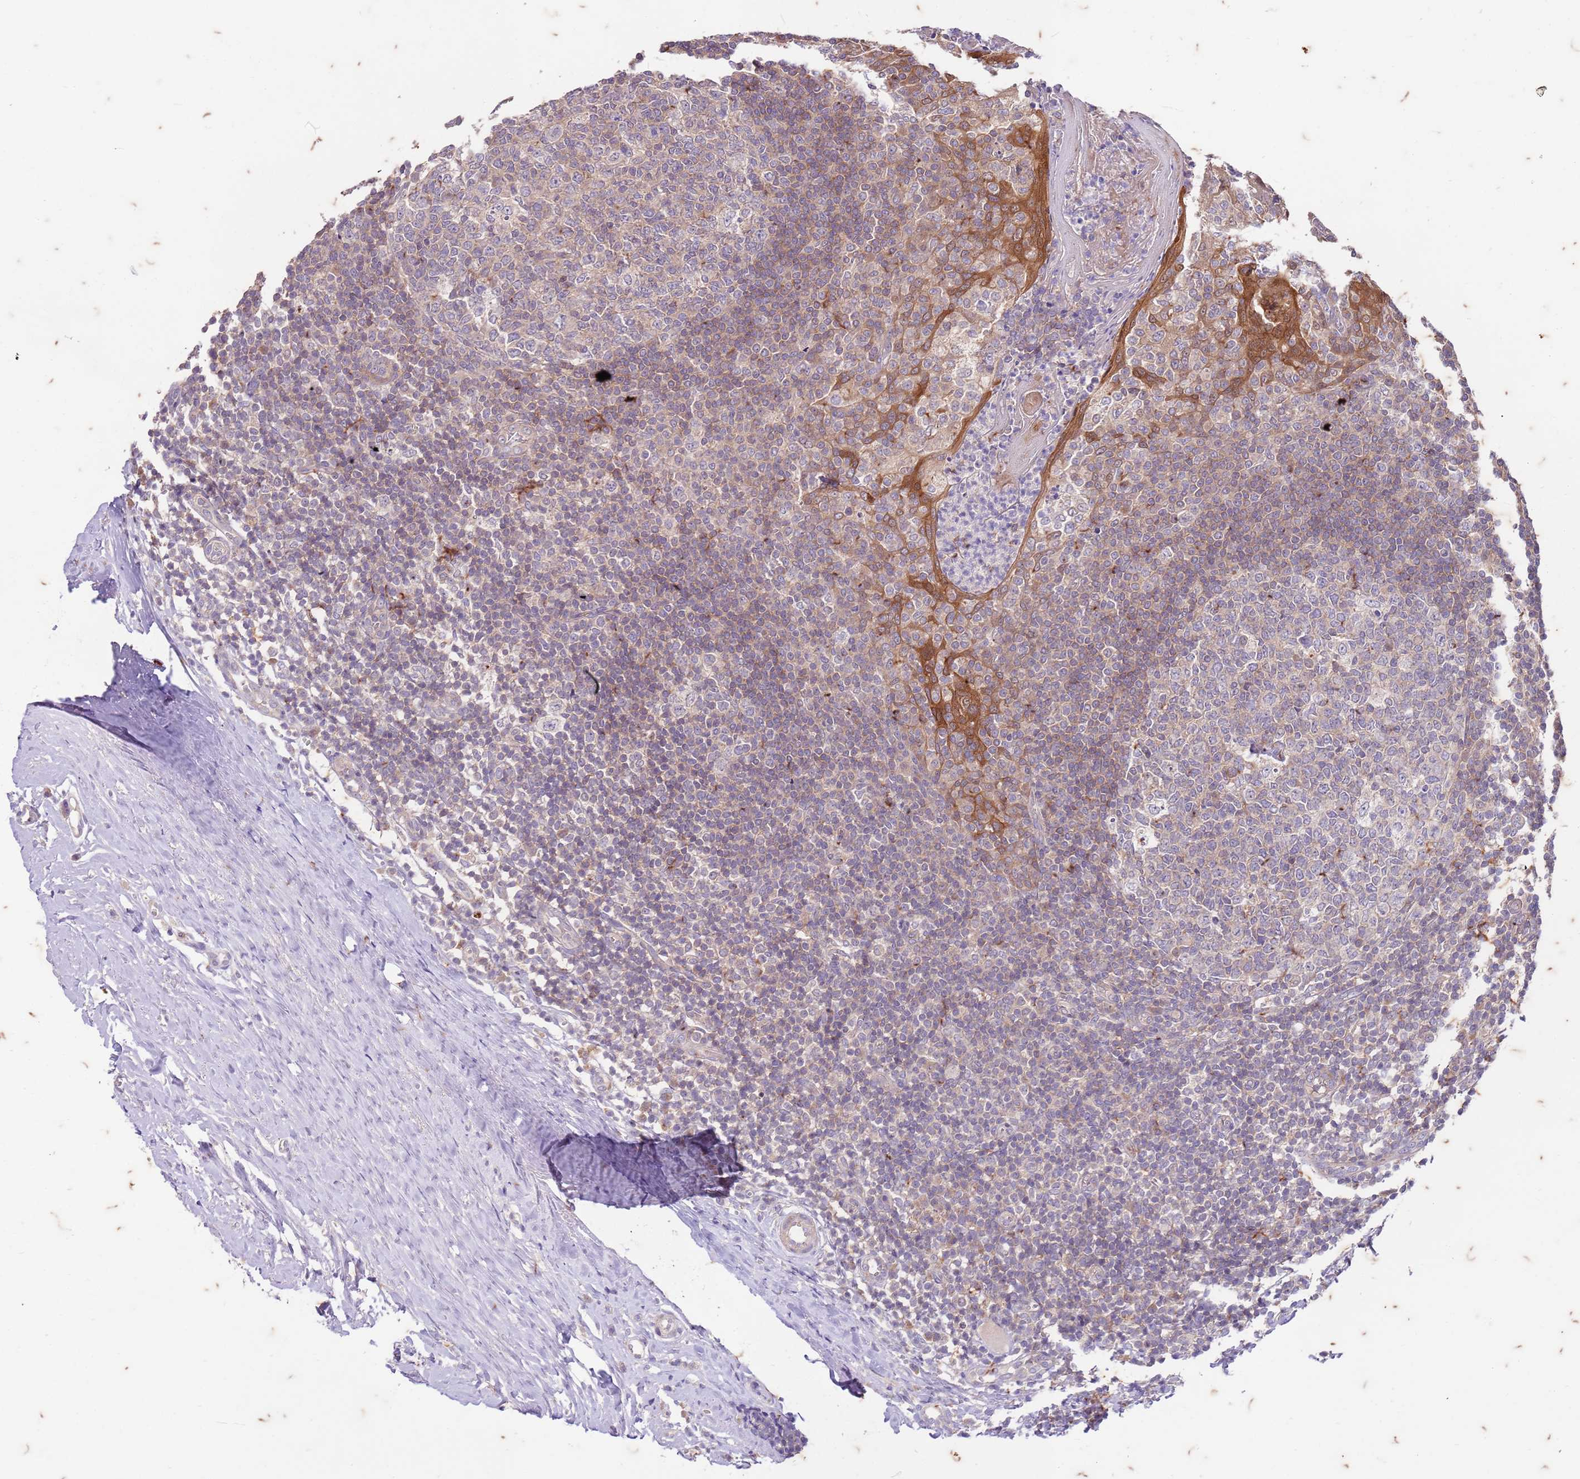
{"staining": {"intensity": "weak", "quantity": "25%-75%", "location": "cytoplasmic/membranous"}, "tissue": "tonsil", "cell_type": "Germinal center cells", "image_type": "normal", "snomed": [{"axis": "morphology", "description": "Normal tissue, NOS"}, {"axis": "topography", "description": "Tonsil"}], "caption": "DAB immunohistochemical staining of unremarkable human tonsil displays weak cytoplasmic/membranous protein positivity in approximately 25%-75% of germinal center cells. The protein of interest is shown in brown color, while the nuclei are stained blue.", "gene": "RAPGEF3", "patient": {"sex": "female", "age": 19}}